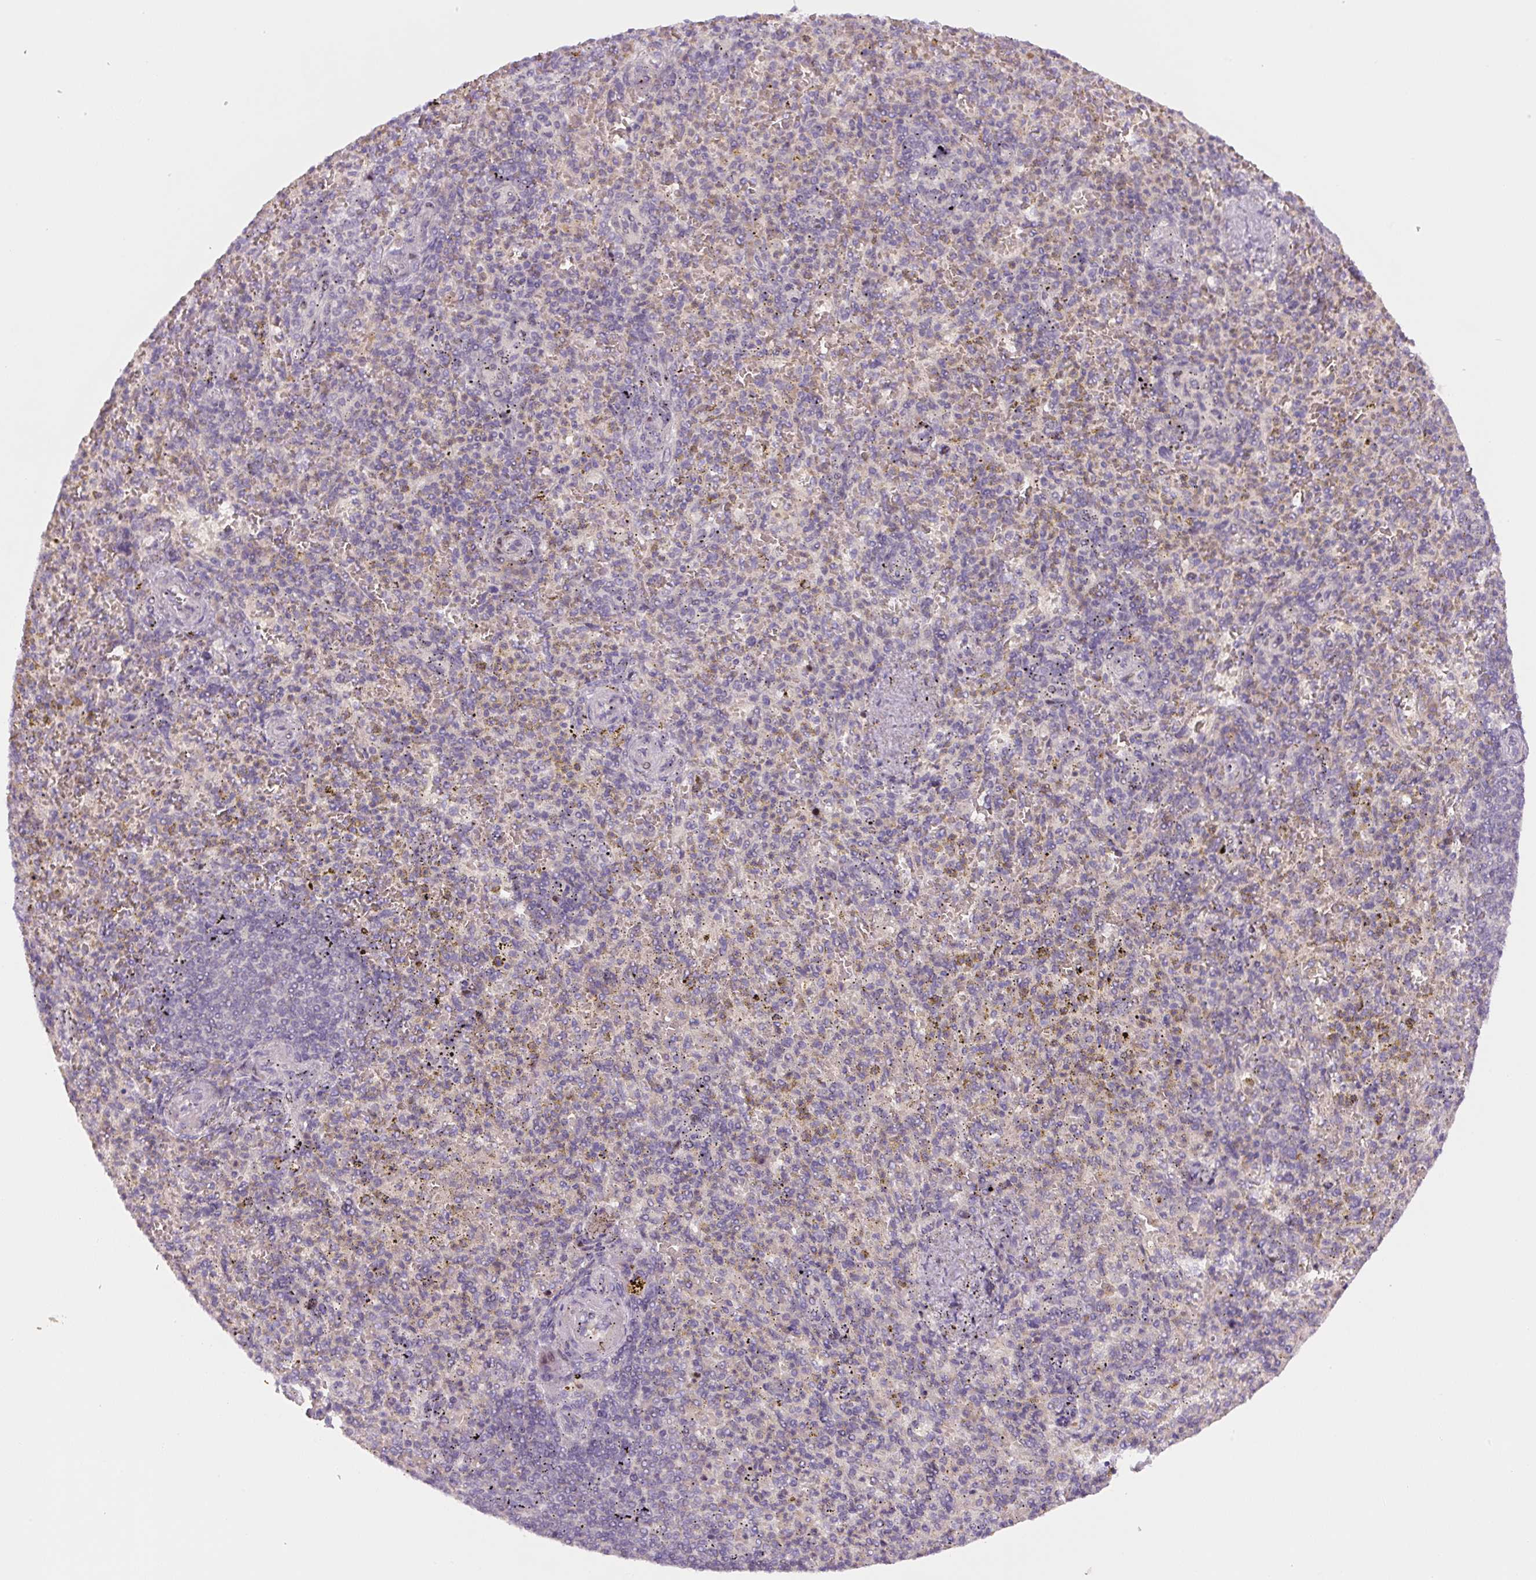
{"staining": {"intensity": "negative", "quantity": "none", "location": "none"}, "tissue": "spleen", "cell_type": "Cells in red pulp", "image_type": "normal", "snomed": [{"axis": "morphology", "description": "Normal tissue, NOS"}, {"axis": "topography", "description": "Spleen"}], "caption": "Spleen was stained to show a protein in brown. There is no significant expression in cells in red pulp.", "gene": "YIF1B", "patient": {"sex": "female", "age": 74}}